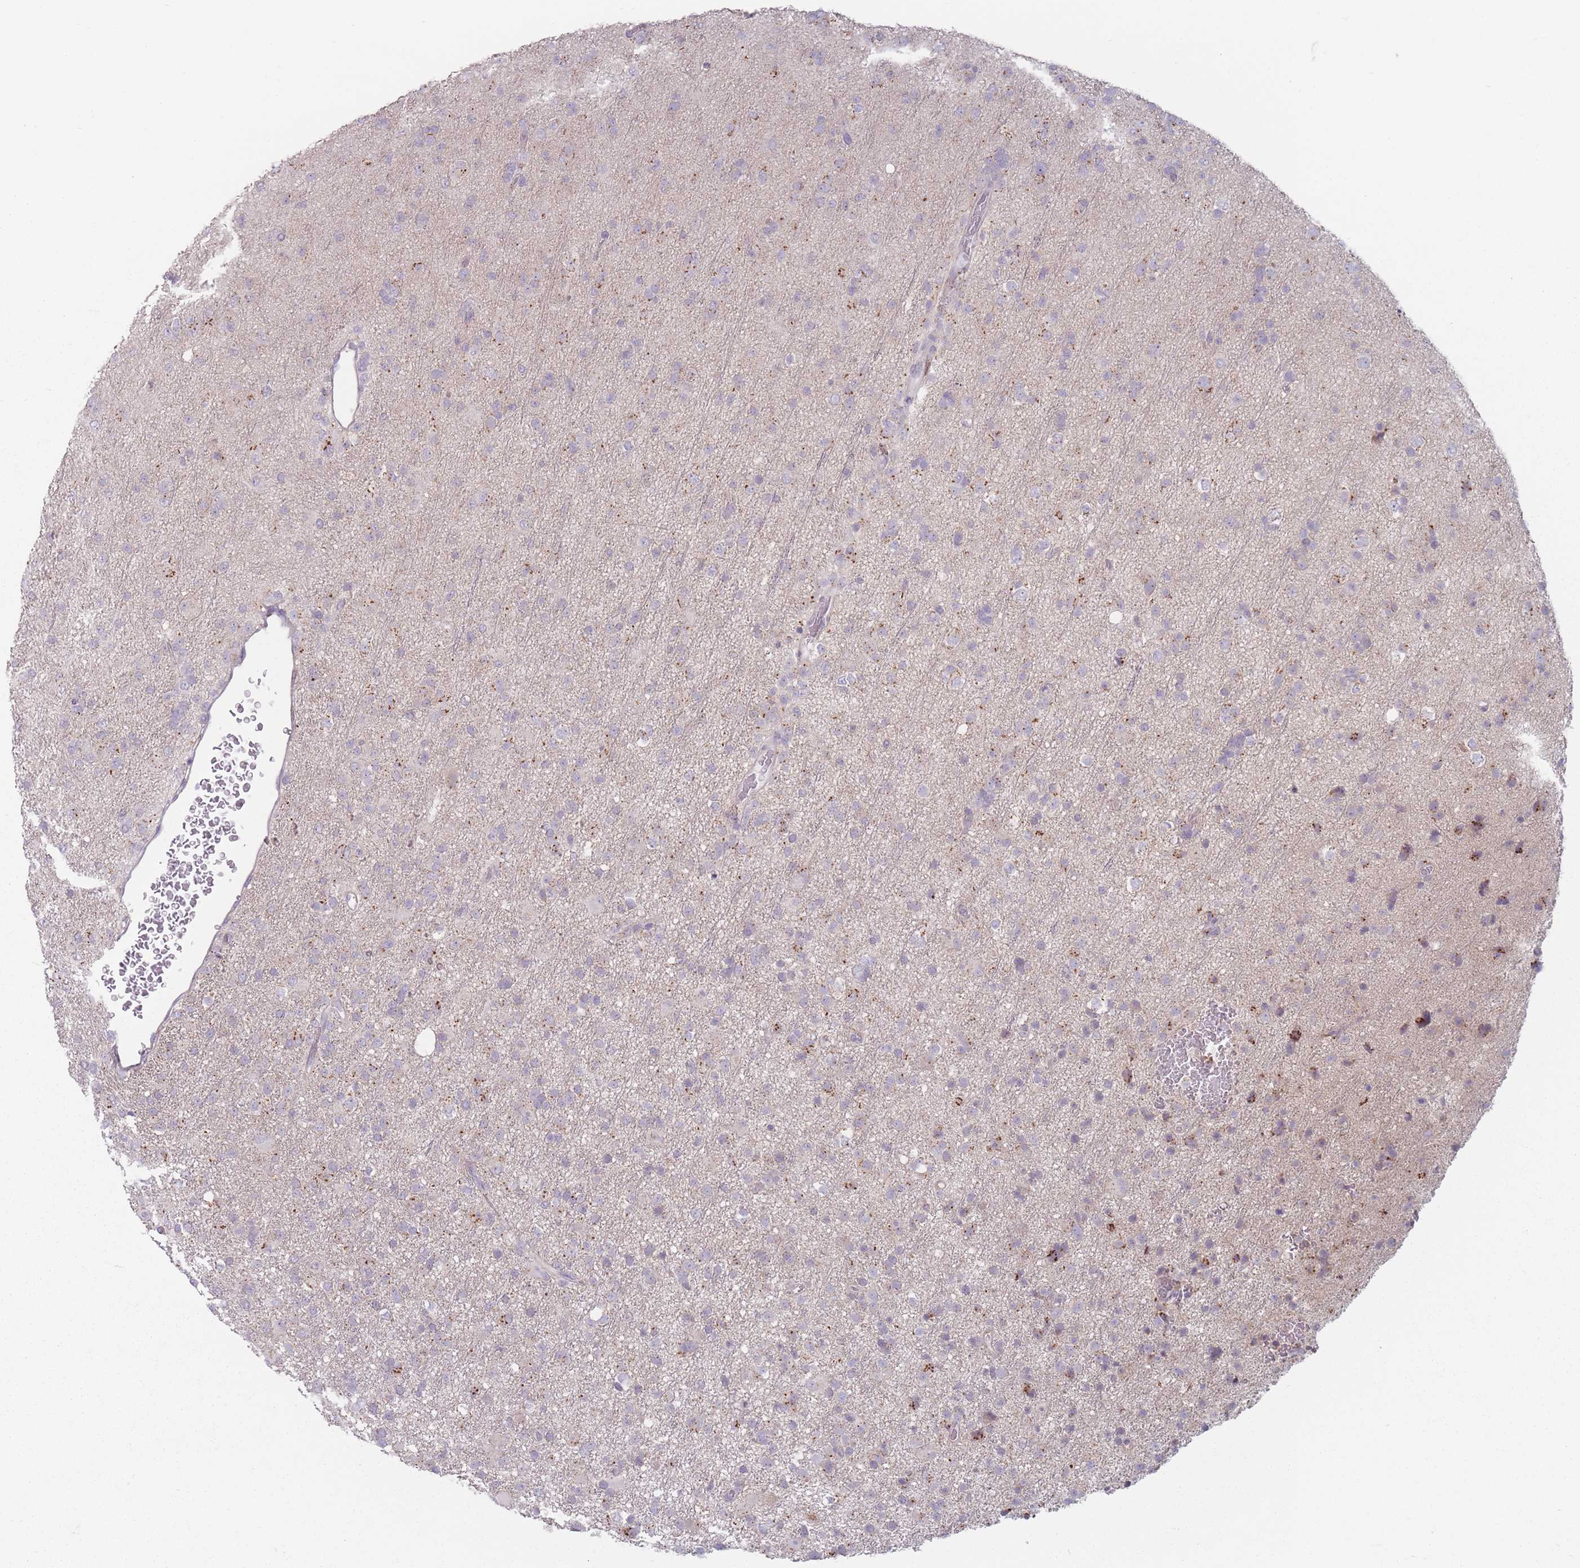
{"staining": {"intensity": "moderate", "quantity": "25%-75%", "location": "cytoplasmic/membranous"}, "tissue": "glioma", "cell_type": "Tumor cells", "image_type": "cancer", "snomed": [{"axis": "morphology", "description": "Glioma, malignant, Low grade"}, {"axis": "topography", "description": "Brain"}], "caption": "The histopathology image demonstrates immunohistochemical staining of malignant glioma (low-grade). There is moderate cytoplasmic/membranous staining is seen in about 25%-75% of tumor cells. The protein is stained brown, and the nuclei are stained in blue (DAB (3,3'-diaminobenzidine) IHC with brightfield microscopy, high magnification).", "gene": "AKAIN1", "patient": {"sex": "male", "age": 65}}